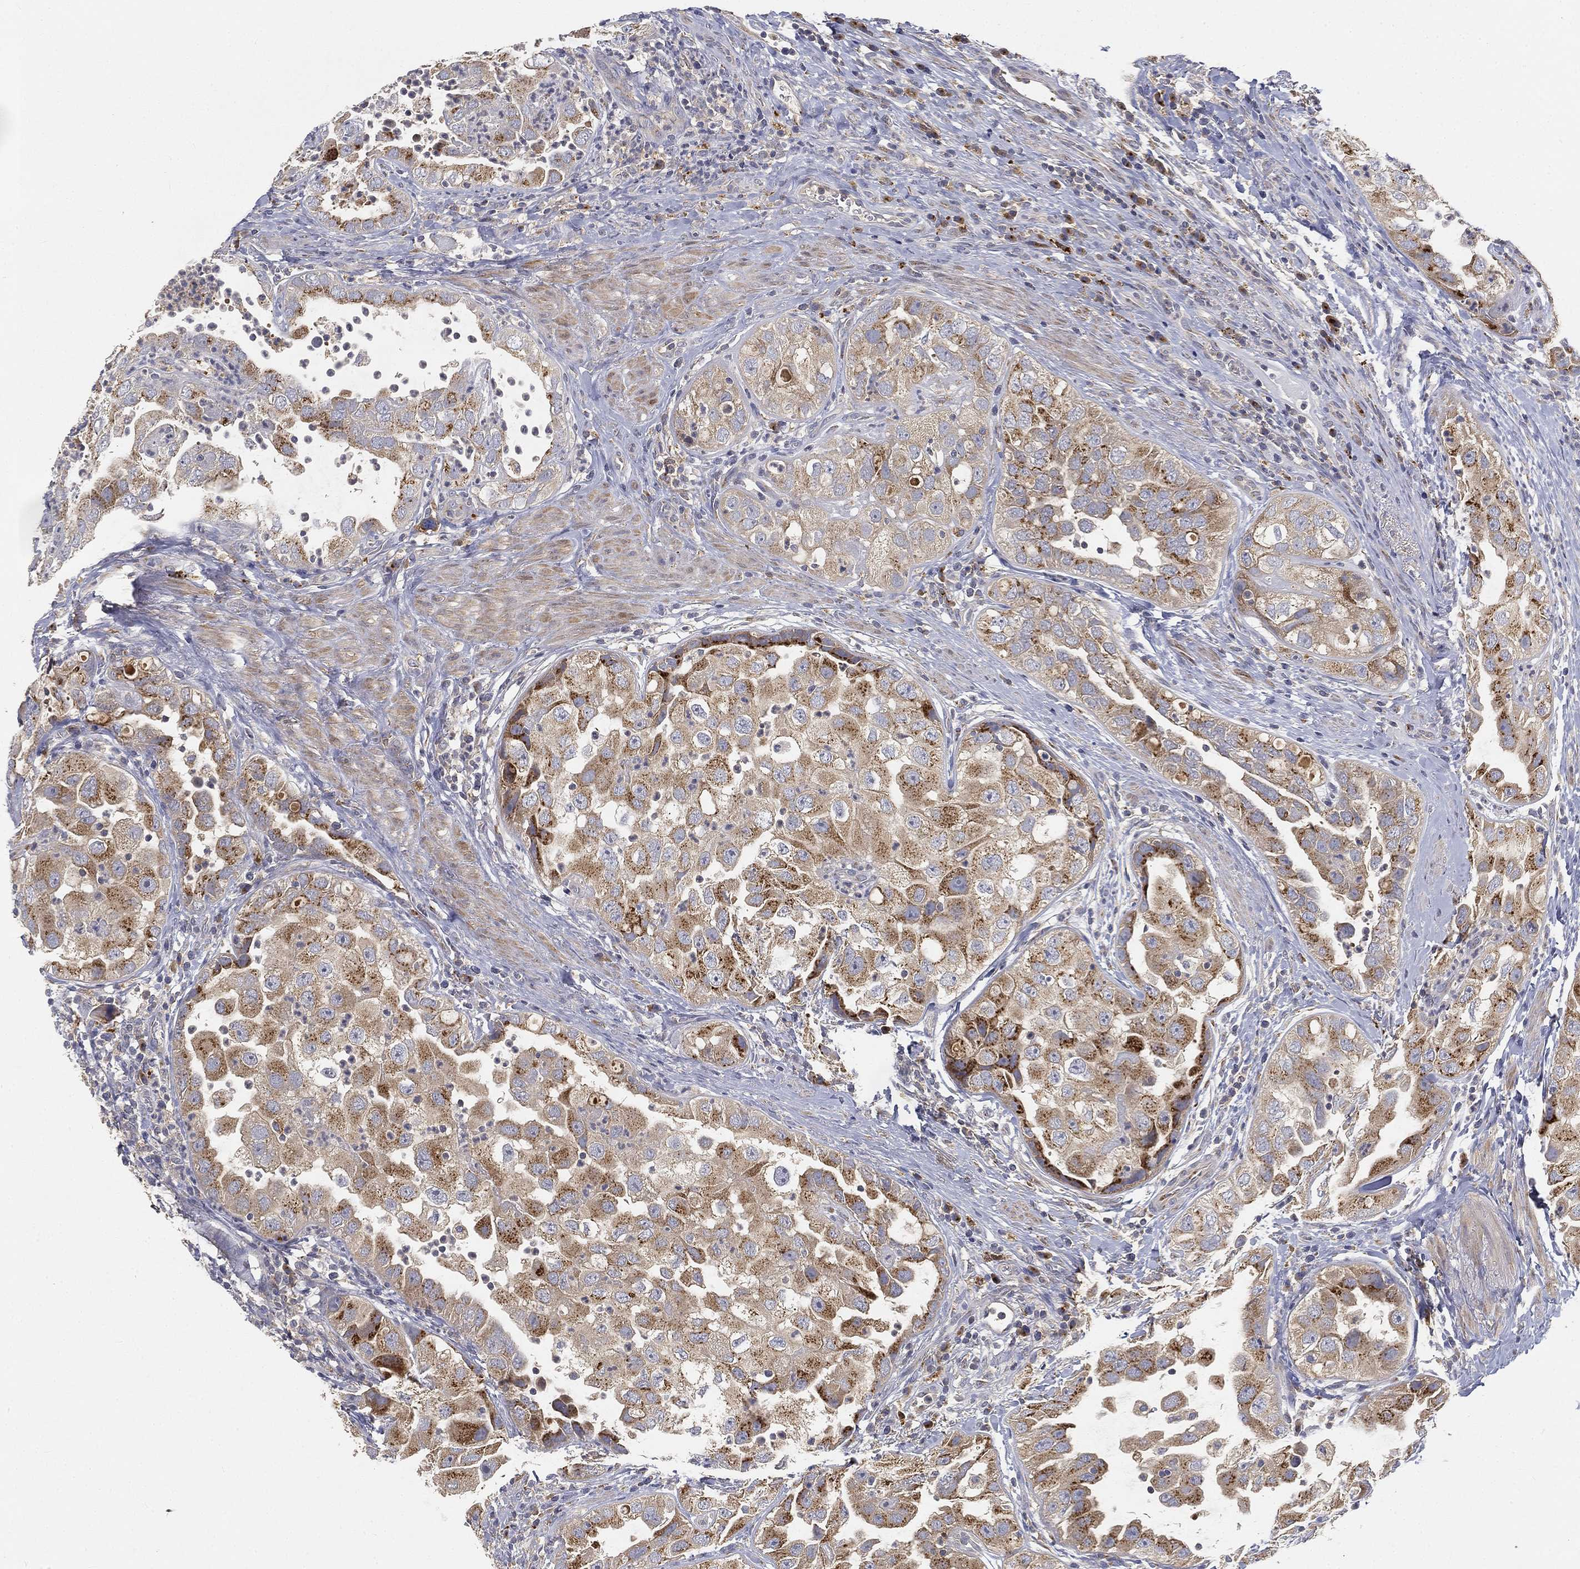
{"staining": {"intensity": "moderate", "quantity": ">75%", "location": "cytoplasmic/membranous"}, "tissue": "urothelial cancer", "cell_type": "Tumor cells", "image_type": "cancer", "snomed": [{"axis": "morphology", "description": "Urothelial carcinoma, High grade"}, {"axis": "topography", "description": "Urinary bladder"}], "caption": "Protein staining reveals moderate cytoplasmic/membranous positivity in approximately >75% of tumor cells in urothelial cancer.", "gene": "CTSL", "patient": {"sex": "female", "age": 41}}